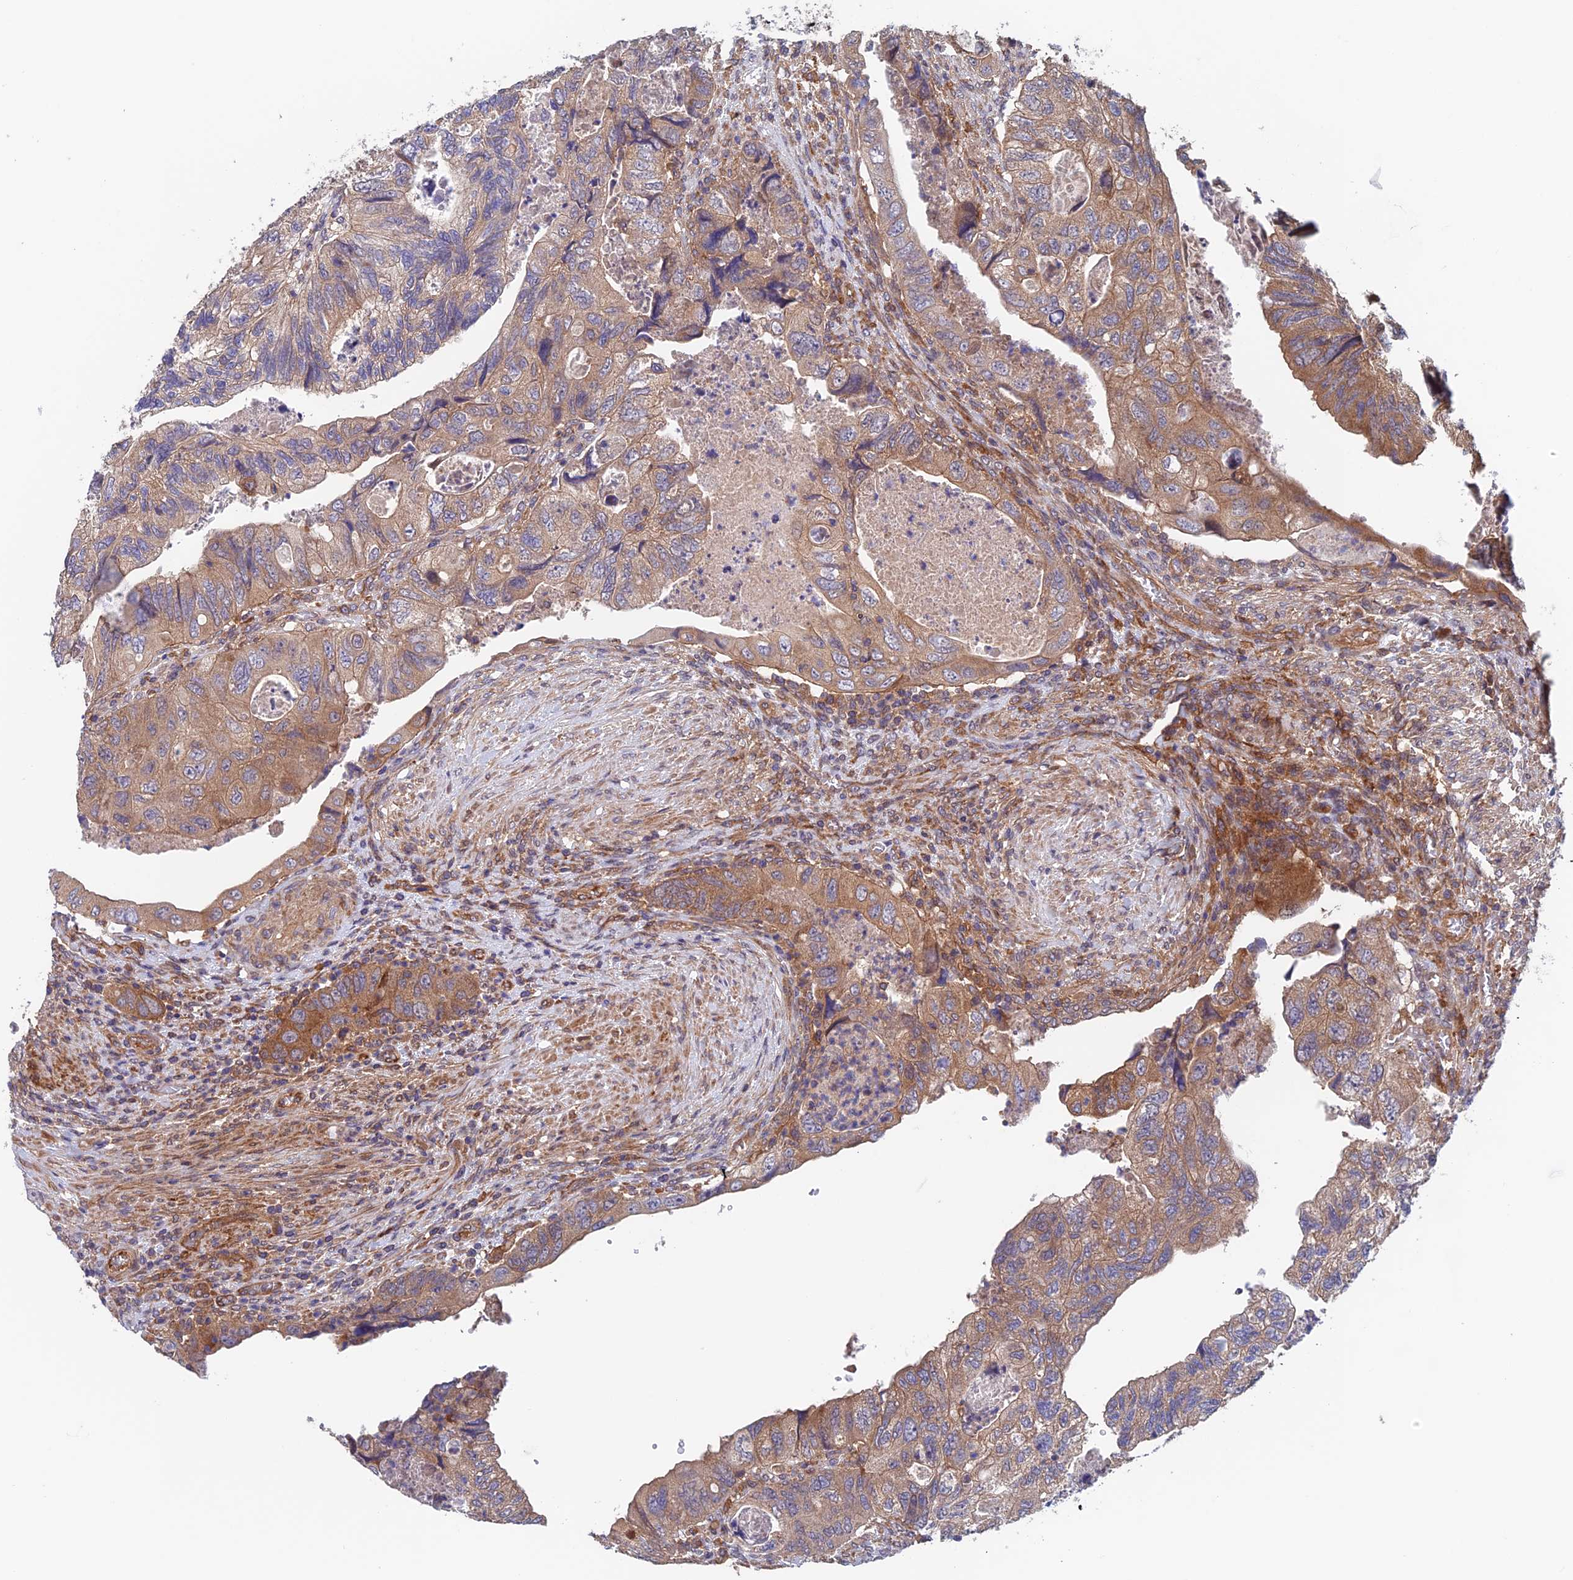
{"staining": {"intensity": "moderate", "quantity": ">75%", "location": "cytoplasmic/membranous"}, "tissue": "colorectal cancer", "cell_type": "Tumor cells", "image_type": "cancer", "snomed": [{"axis": "morphology", "description": "Adenocarcinoma, NOS"}, {"axis": "topography", "description": "Rectum"}], "caption": "The photomicrograph demonstrates immunohistochemical staining of colorectal cancer. There is moderate cytoplasmic/membranous positivity is appreciated in approximately >75% of tumor cells.", "gene": "NUDT16L1", "patient": {"sex": "male", "age": 63}}